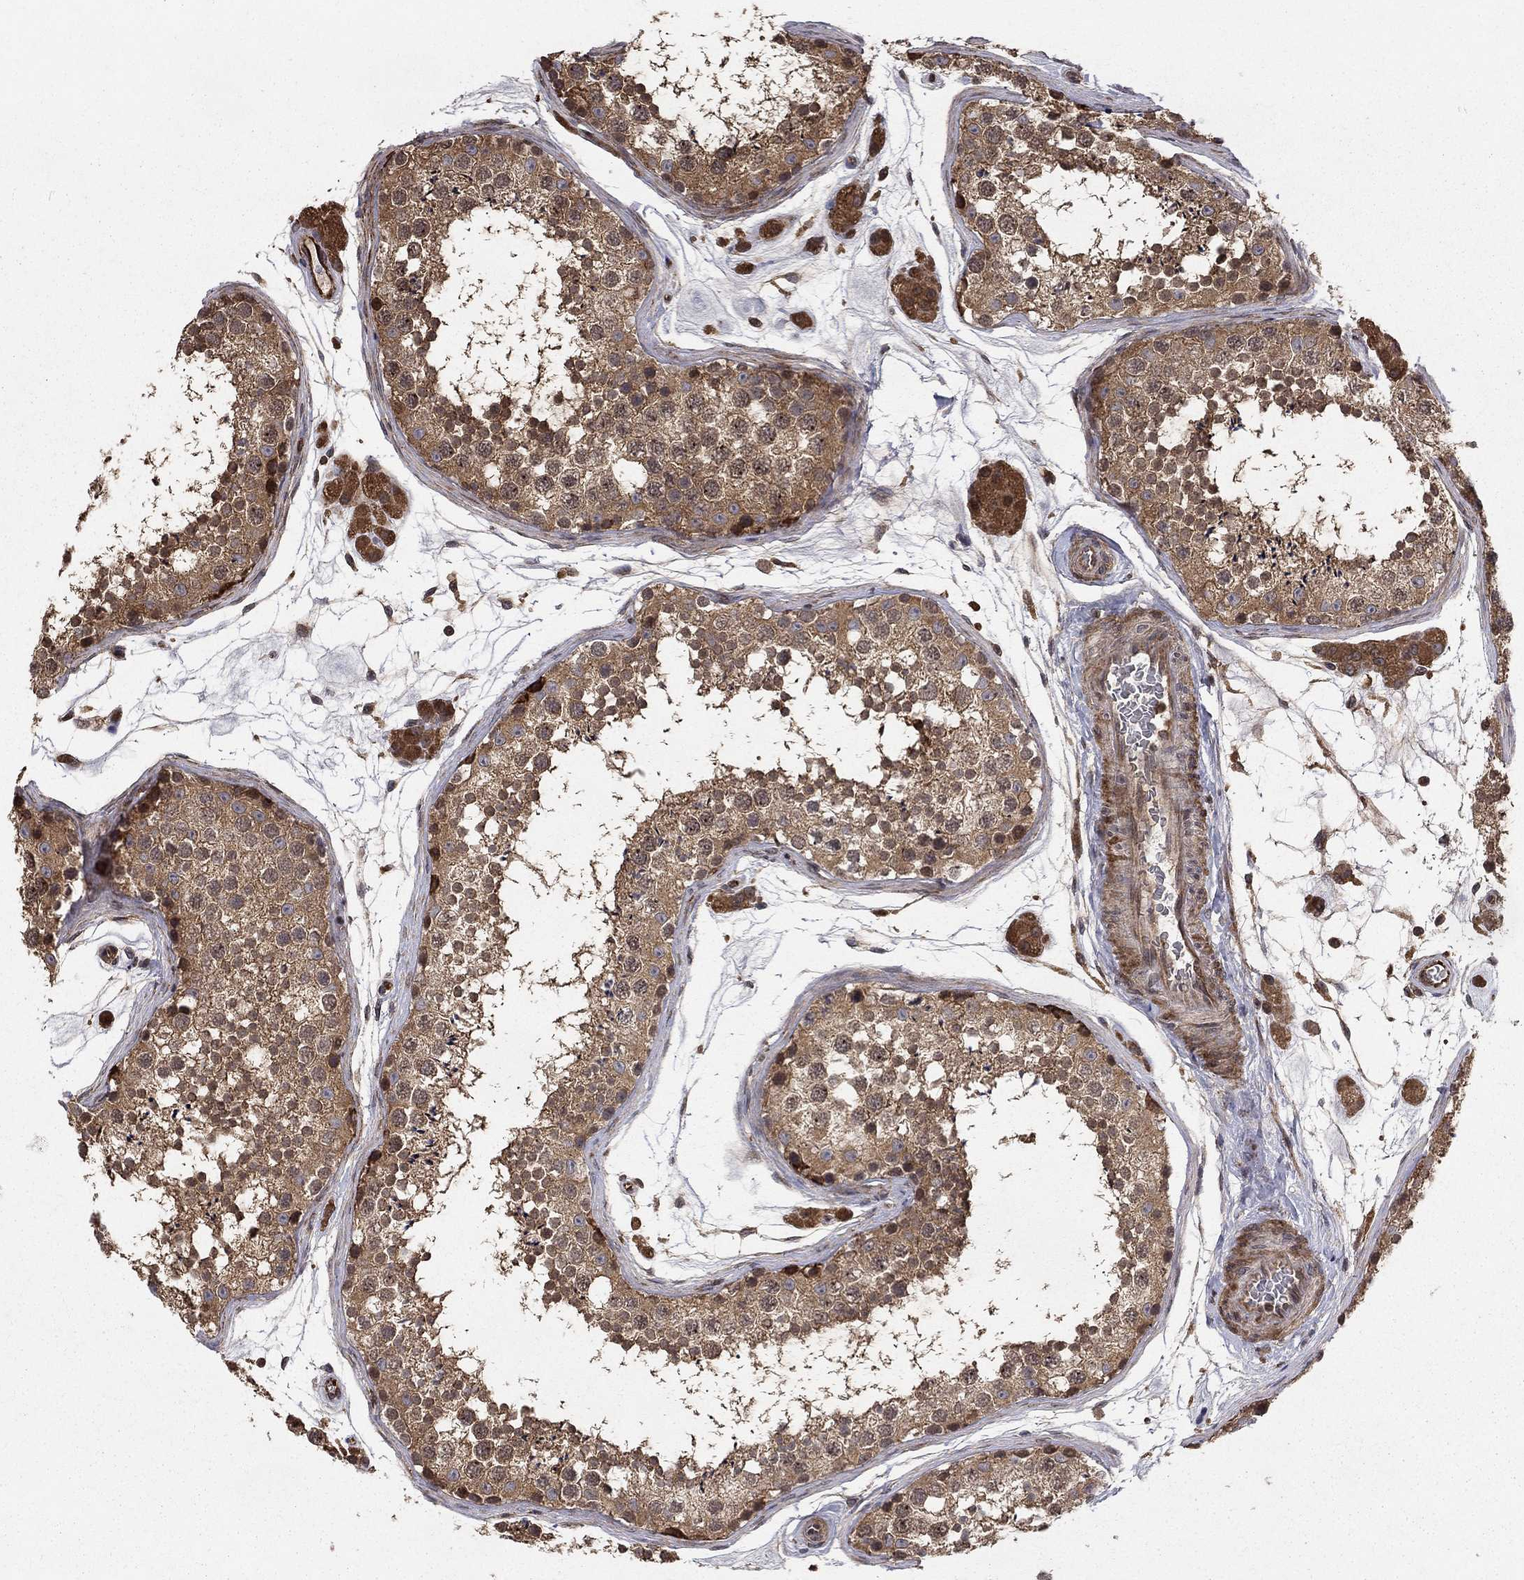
{"staining": {"intensity": "moderate", "quantity": "25%-75%", "location": "cytoplasmic/membranous,nuclear"}, "tissue": "testis", "cell_type": "Cells in seminiferous ducts", "image_type": "normal", "snomed": [{"axis": "morphology", "description": "Normal tissue, NOS"}, {"axis": "topography", "description": "Testis"}], "caption": "A micrograph of testis stained for a protein displays moderate cytoplasmic/membranous,nuclear brown staining in cells in seminiferous ducts. Nuclei are stained in blue.", "gene": "BABAM2", "patient": {"sex": "male", "age": 41}}